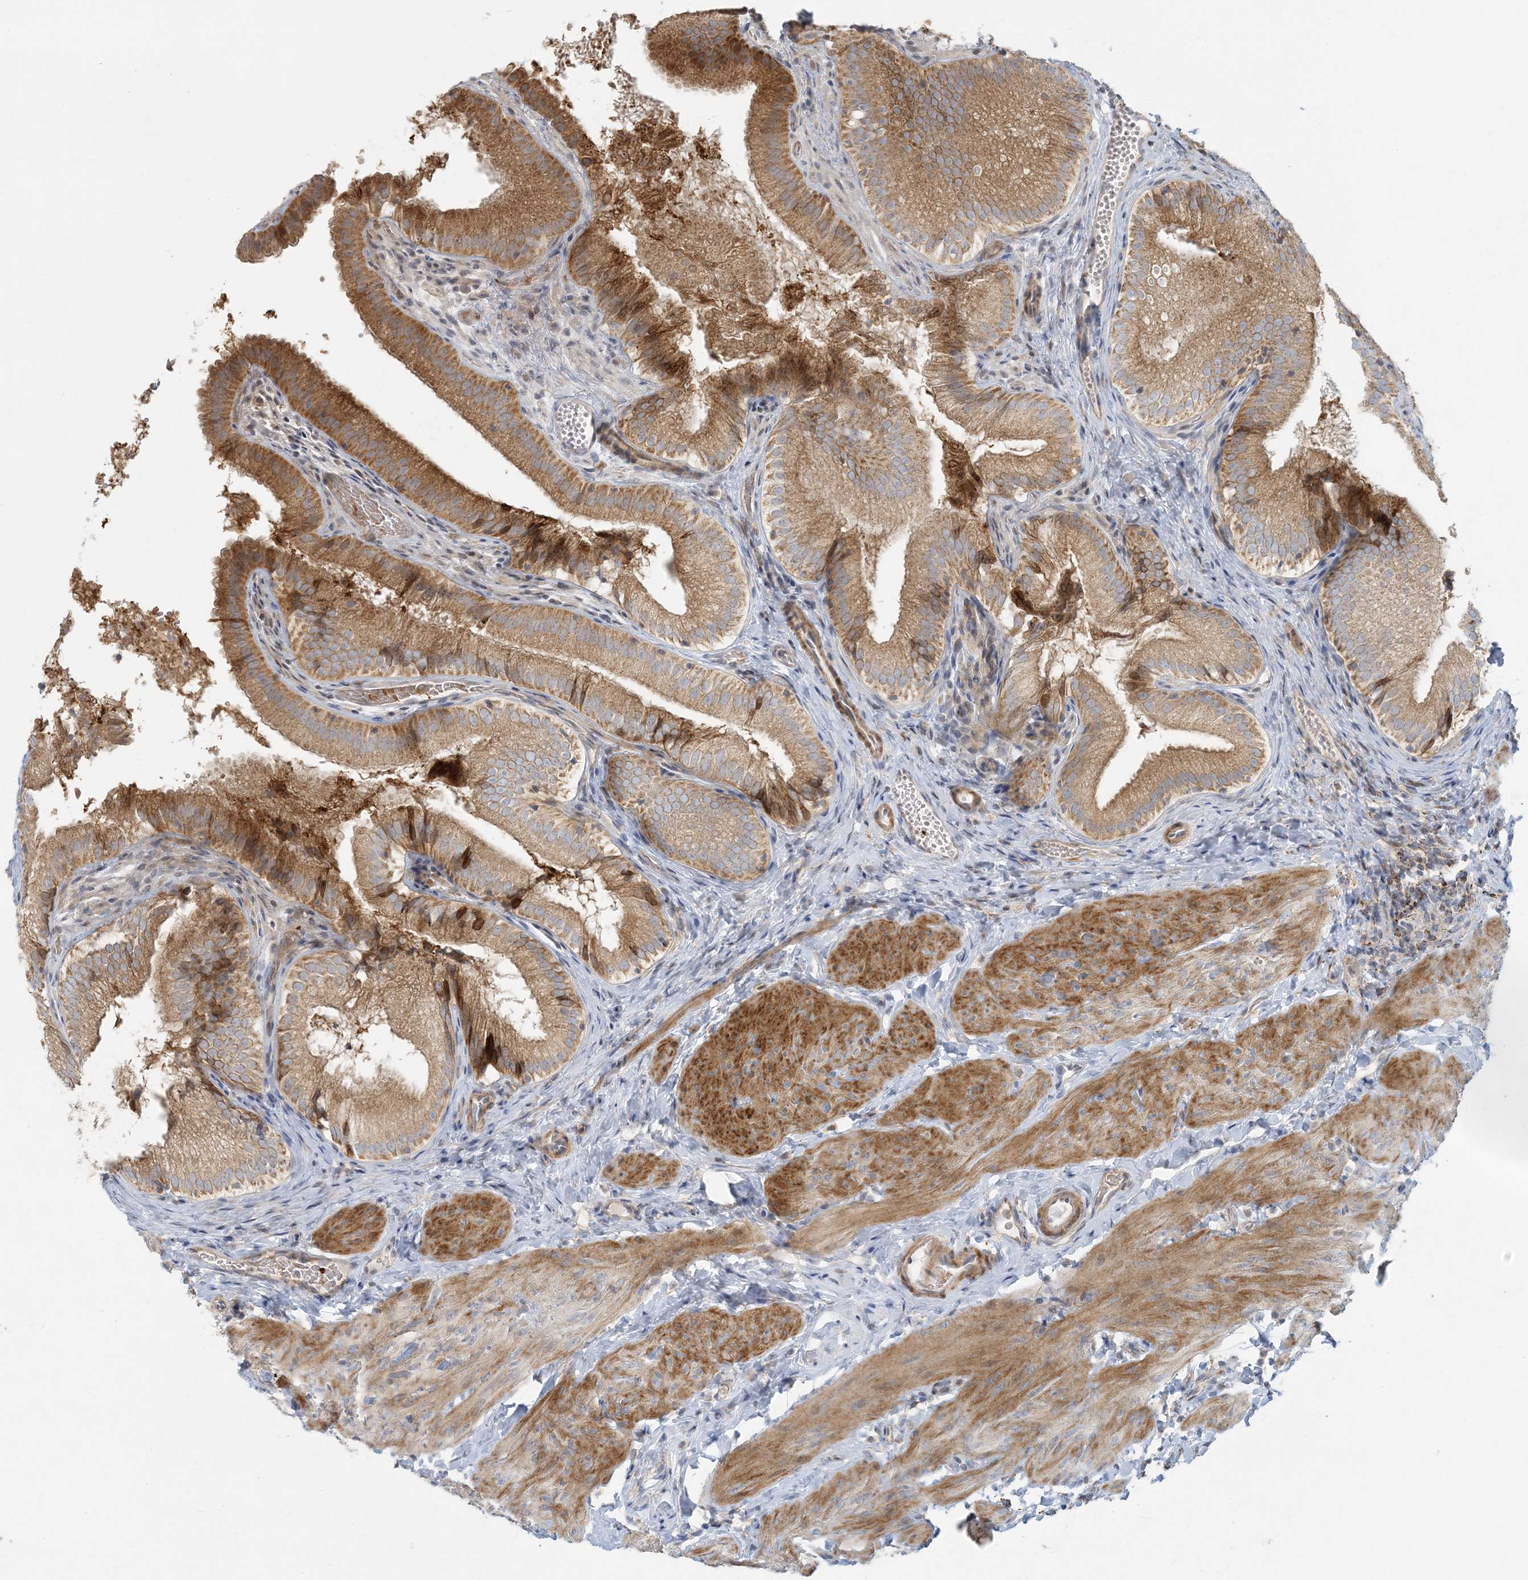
{"staining": {"intensity": "moderate", "quantity": ">75%", "location": "cytoplasmic/membranous"}, "tissue": "gallbladder", "cell_type": "Glandular cells", "image_type": "normal", "snomed": [{"axis": "morphology", "description": "Normal tissue, NOS"}, {"axis": "topography", "description": "Gallbladder"}], "caption": "This micrograph shows immunohistochemistry (IHC) staining of unremarkable human gallbladder, with medium moderate cytoplasmic/membranous expression in about >75% of glandular cells.", "gene": "LTN1", "patient": {"sex": "female", "age": 30}}